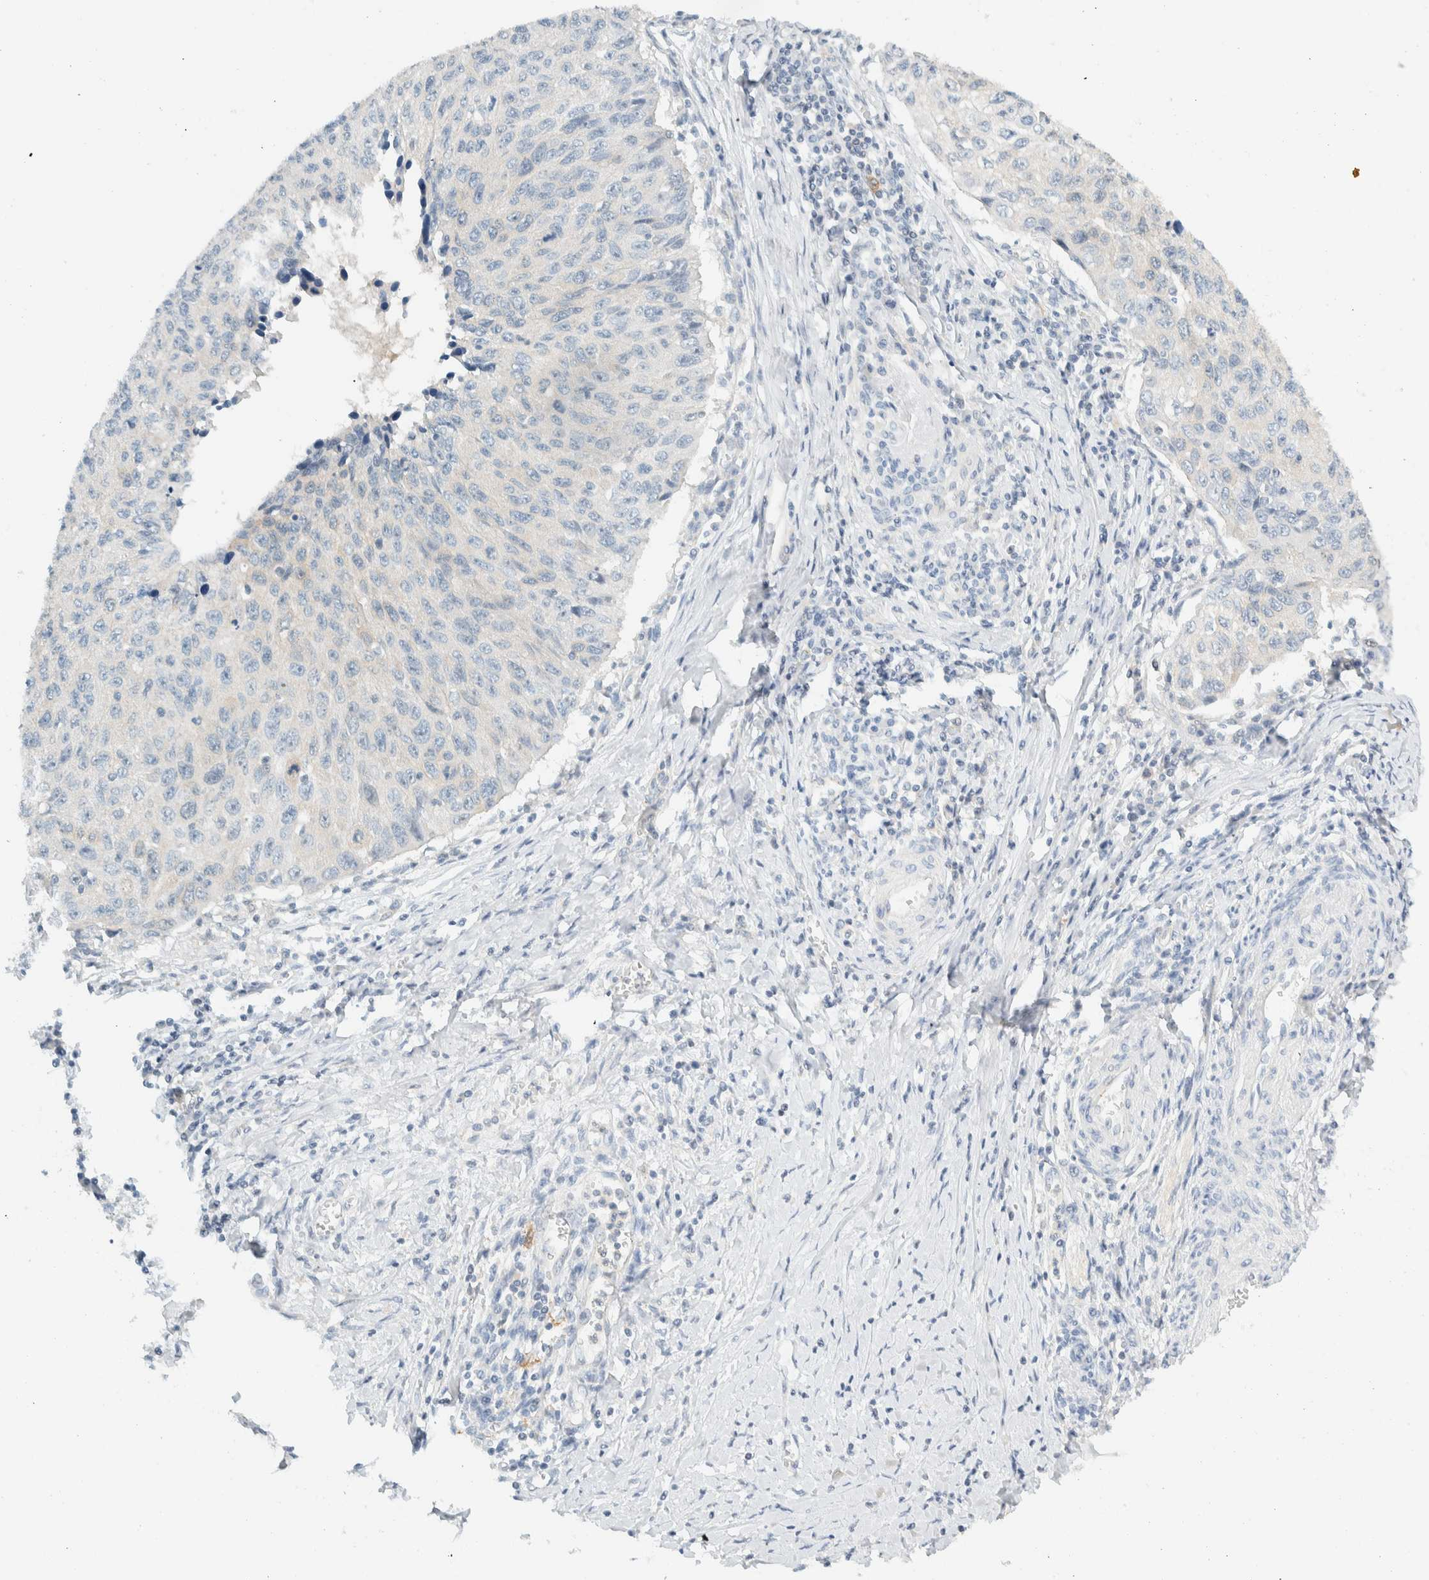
{"staining": {"intensity": "negative", "quantity": "none", "location": "none"}, "tissue": "cervical cancer", "cell_type": "Tumor cells", "image_type": "cancer", "snomed": [{"axis": "morphology", "description": "Squamous cell carcinoma, NOS"}, {"axis": "topography", "description": "Cervix"}], "caption": "The histopathology image exhibits no significant positivity in tumor cells of cervical cancer (squamous cell carcinoma). The staining was performed using DAB (3,3'-diaminobenzidine) to visualize the protein expression in brown, while the nuclei were stained in blue with hematoxylin (Magnification: 20x).", "gene": "NDE1", "patient": {"sex": "female", "age": 53}}